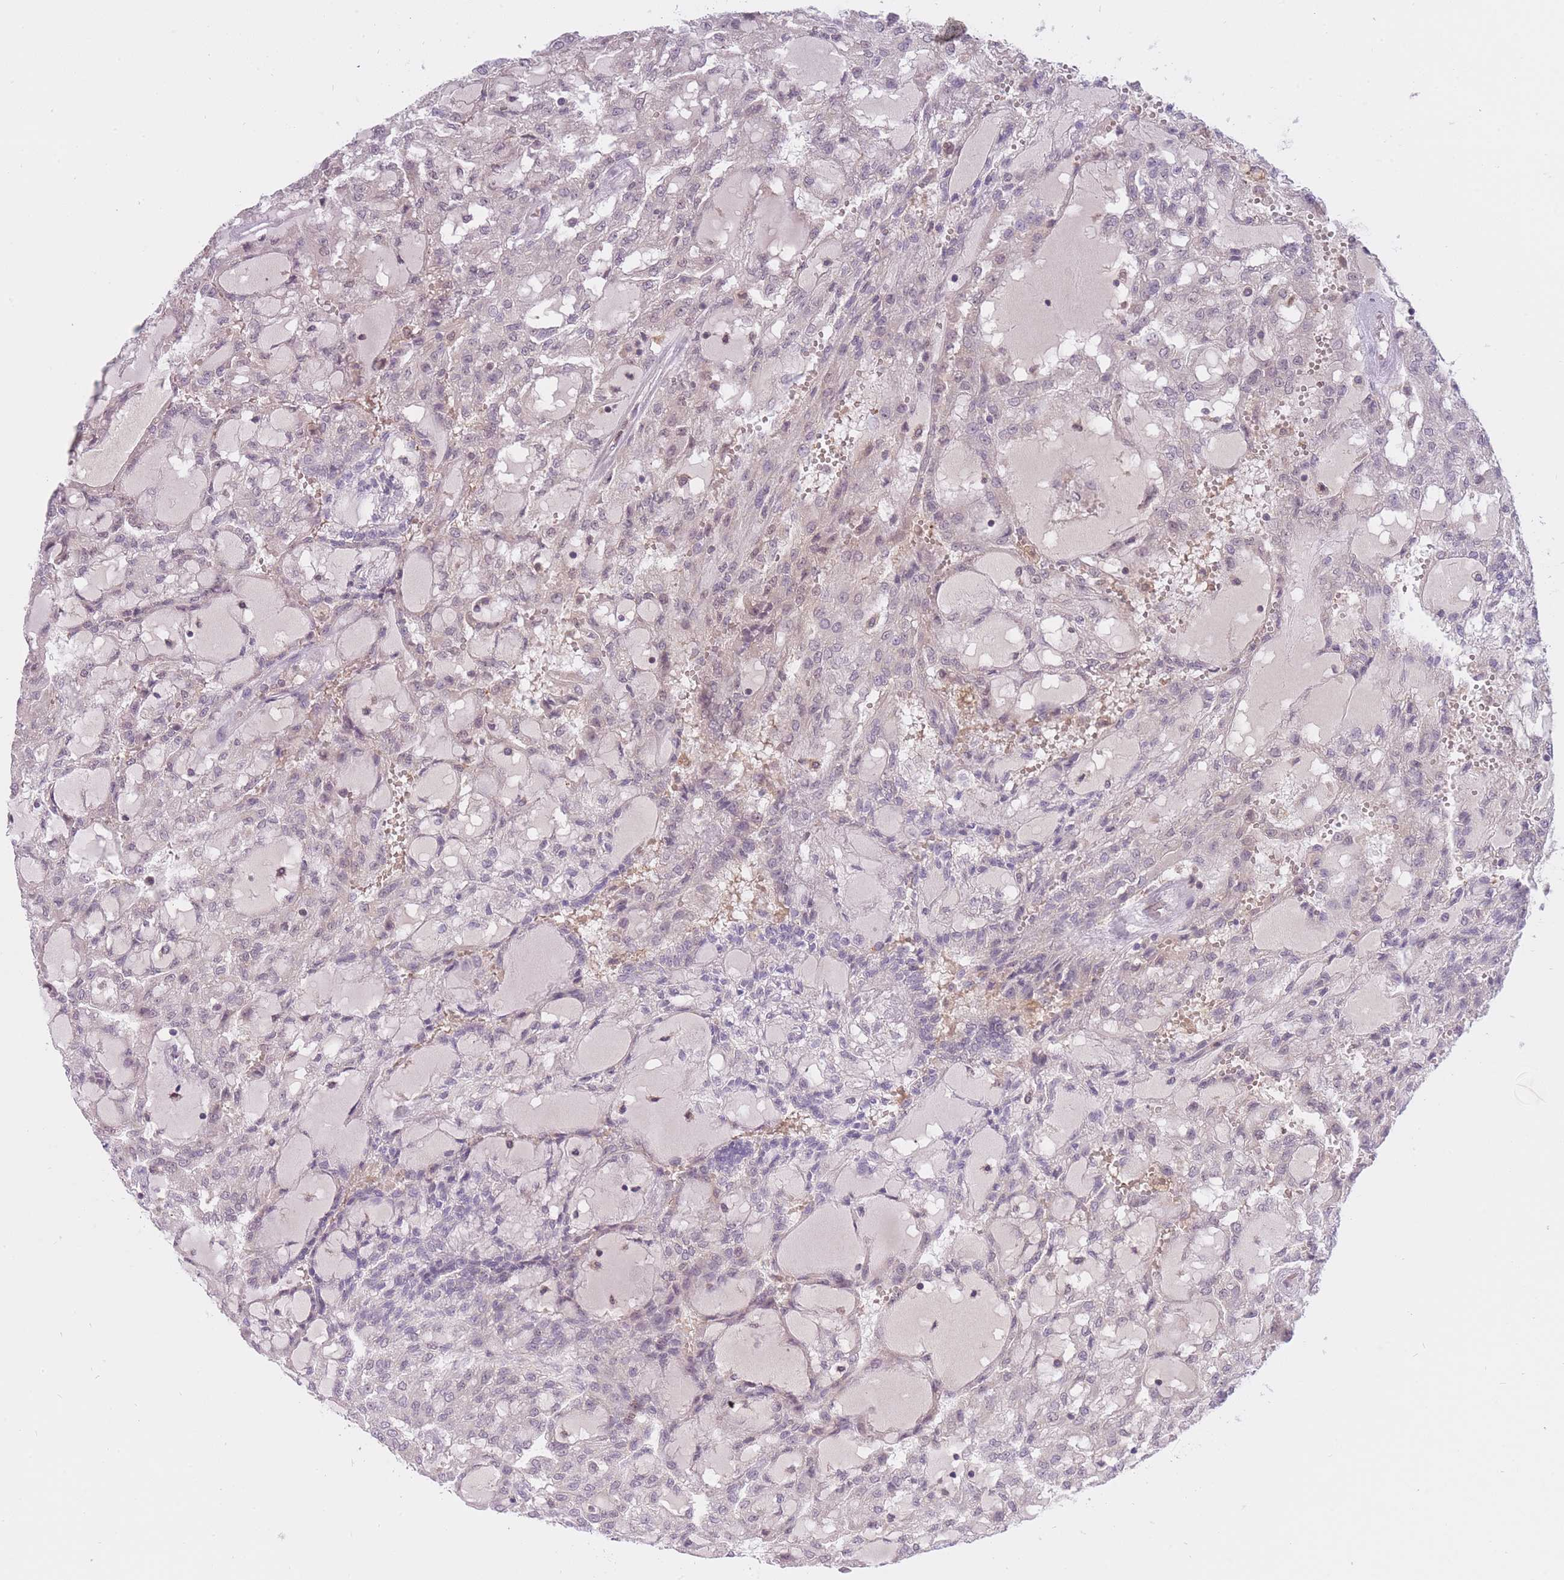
{"staining": {"intensity": "weak", "quantity": "<25%", "location": "nuclear"}, "tissue": "renal cancer", "cell_type": "Tumor cells", "image_type": "cancer", "snomed": [{"axis": "morphology", "description": "Adenocarcinoma, NOS"}, {"axis": "topography", "description": "Kidney"}], "caption": "The photomicrograph demonstrates no significant staining in tumor cells of renal adenocarcinoma. The staining was performed using DAB (3,3'-diaminobenzidine) to visualize the protein expression in brown, while the nuclei were stained in blue with hematoxylin (Magnification: 20x).", "gene": "CXorf38", "patient": {"sex": "male", "age": 63}}